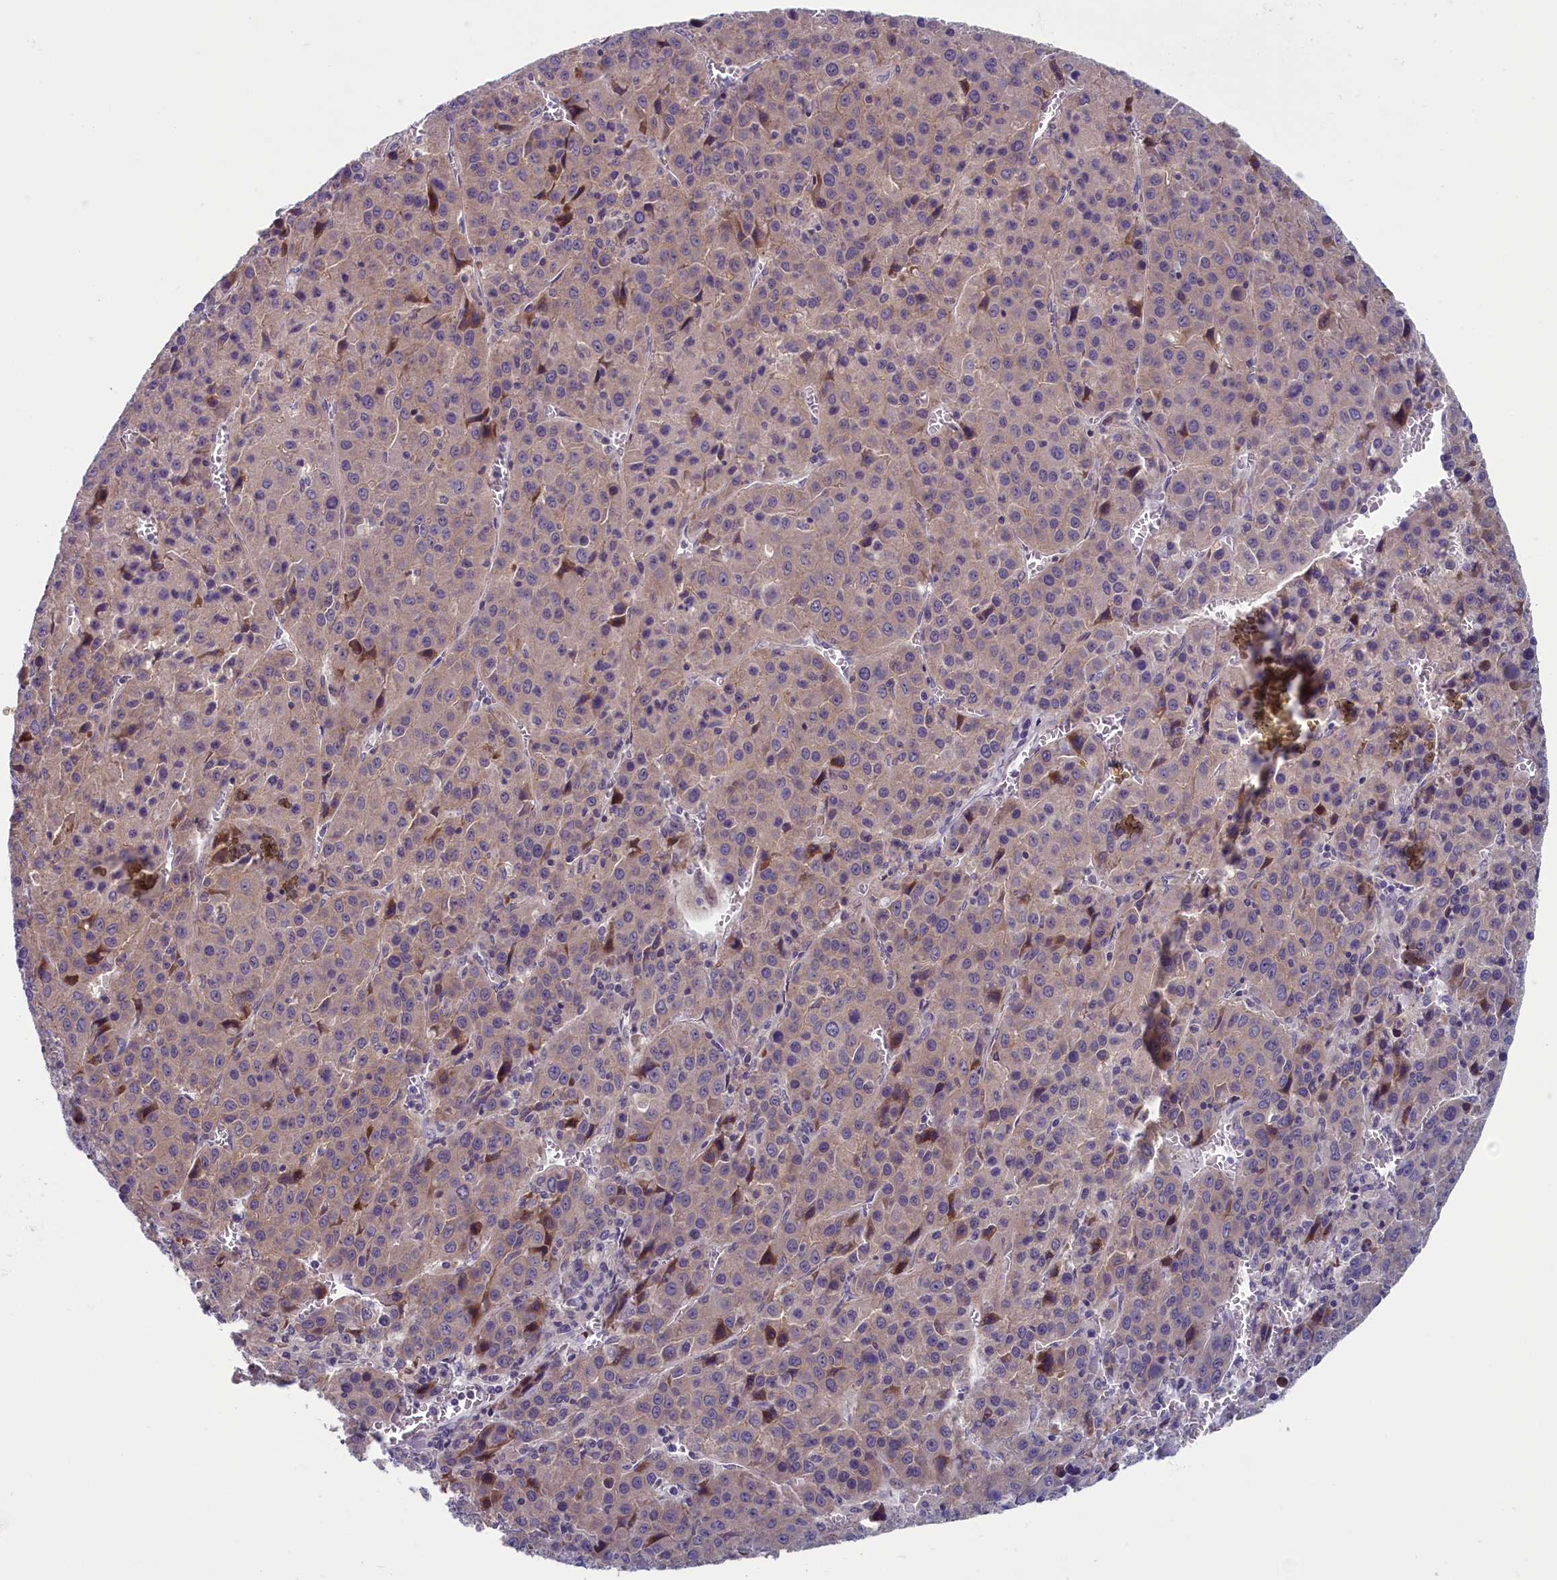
{"staining": {"intensity": "weak", "quantity": "25%-75%", "location": "cytoplasmic/membranous"}, "tissue": "liver cancer", "cell_type": "Tumor cells", "image_type": "cancer", "snomed": [{"axis": "morphology", "description": "Carcinoma, Hepatocellular, NOS"}, {"axis": "topography", "description": "Liver"}], "caption": "Hepatocellular carcinoma (liver) stained for a protein (brown) demonstrates weak cytoplasmic/membranous positive expression in about 25%-75% of tumor cells.", "gene": "ANKRD39", "patient": {"sex": "female", "age": 53}}